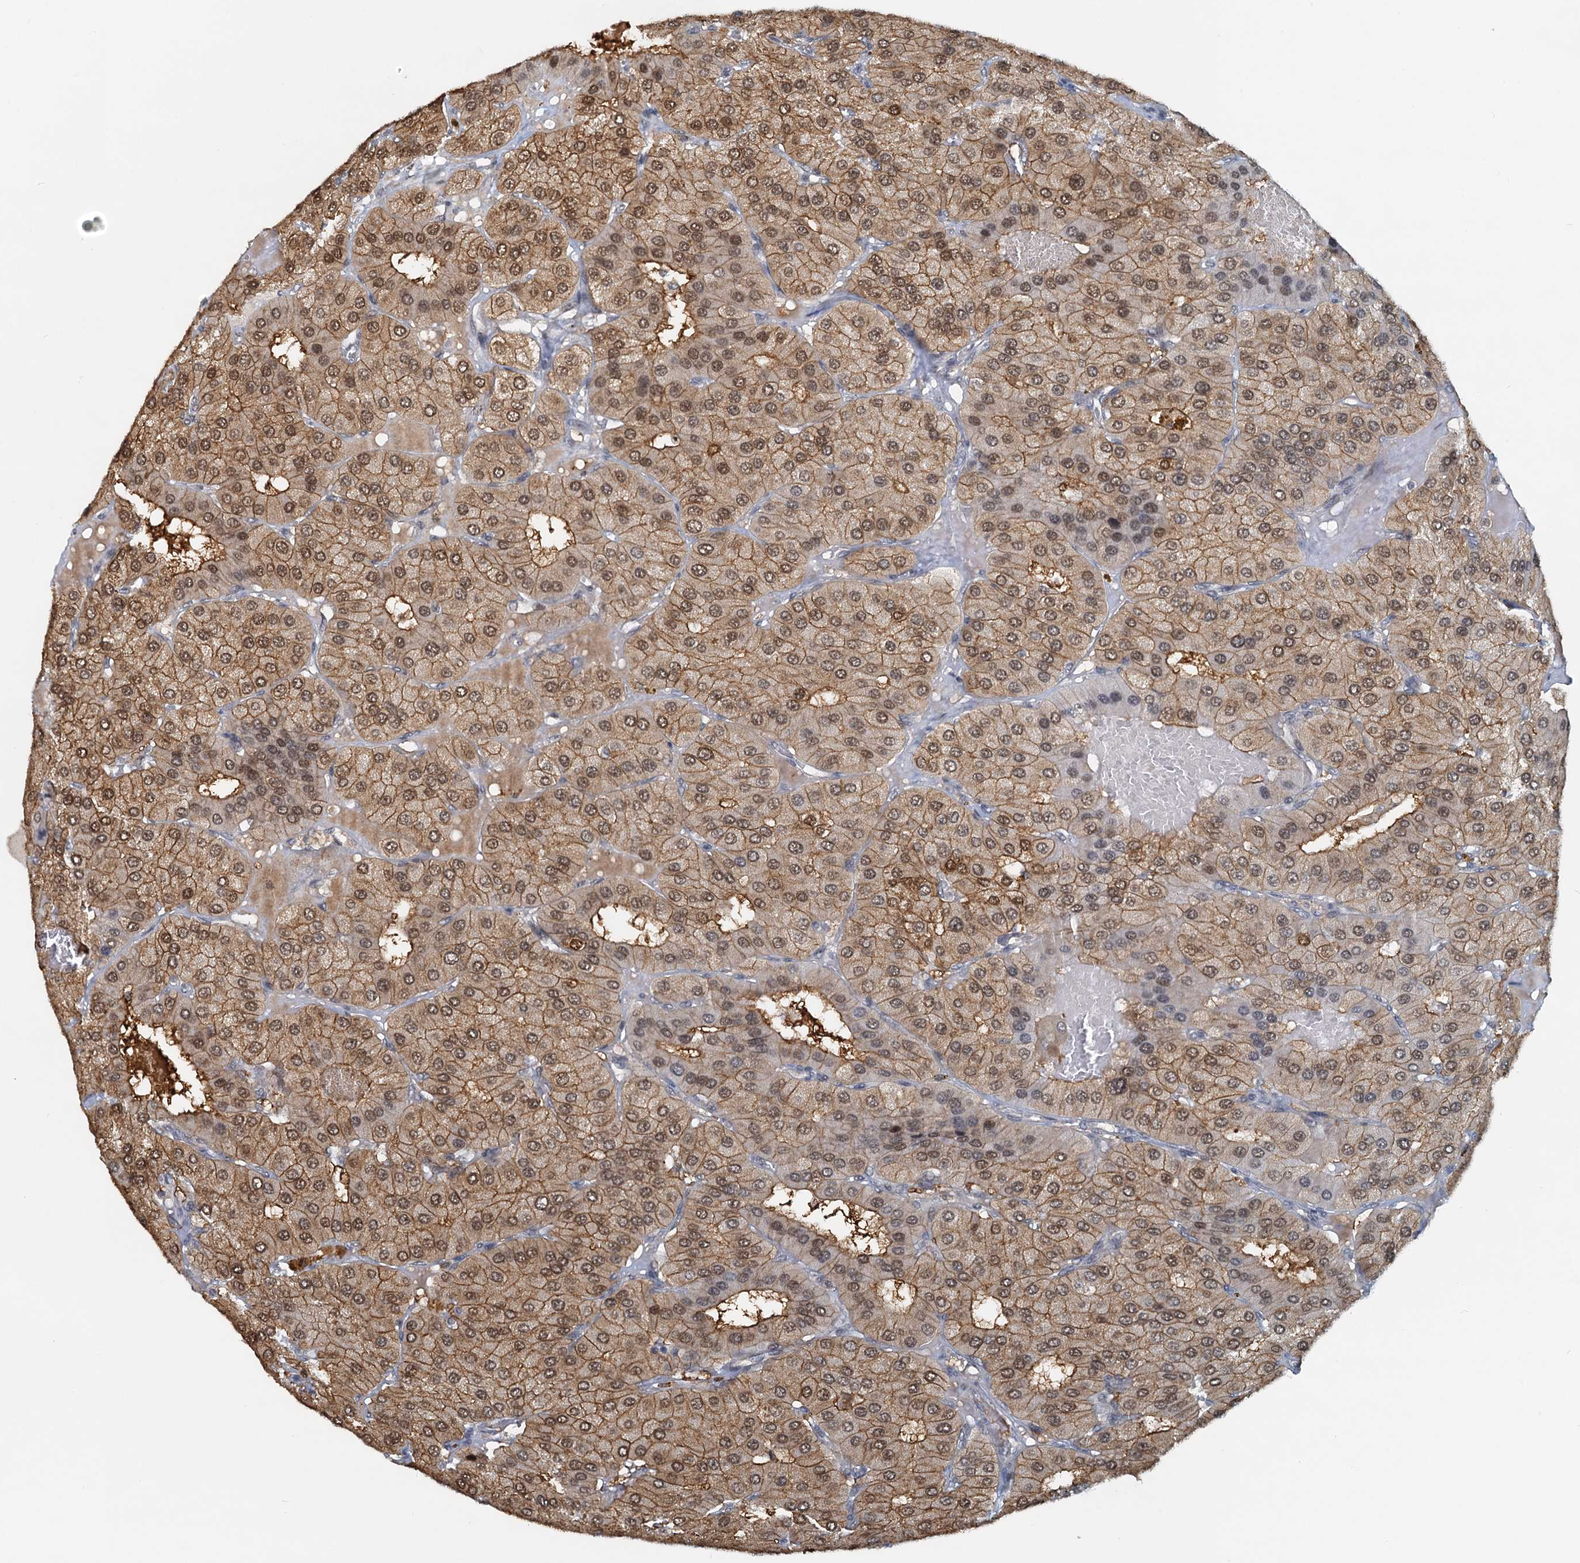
{"staining": {"intensity": "moderate", "quantity": ">75%", "location": "cytoplasmic/membranous,nuclear"}, "tissue": "parathyroid gland", "cell_type": "Glandular cells", "image_type": "normal", "snomed": [{"axis": "morphology", "description": "Normal tissue, NOS"}, {"axis": "morphology", "description": "Adenoma, NOS"}, {"axis": "topography", "description": "Parathyroid gland"}], "caption": "Protein positivity by immunohistochemistry (IHC) demonstrates moderate cytoplasmic/membranous,nuclear expression in approximately >75% of glandular cells in unremarkable parathyroid gland.", "gene": "SPINDOC", "patient": {"sex": "female", "age": 86}}